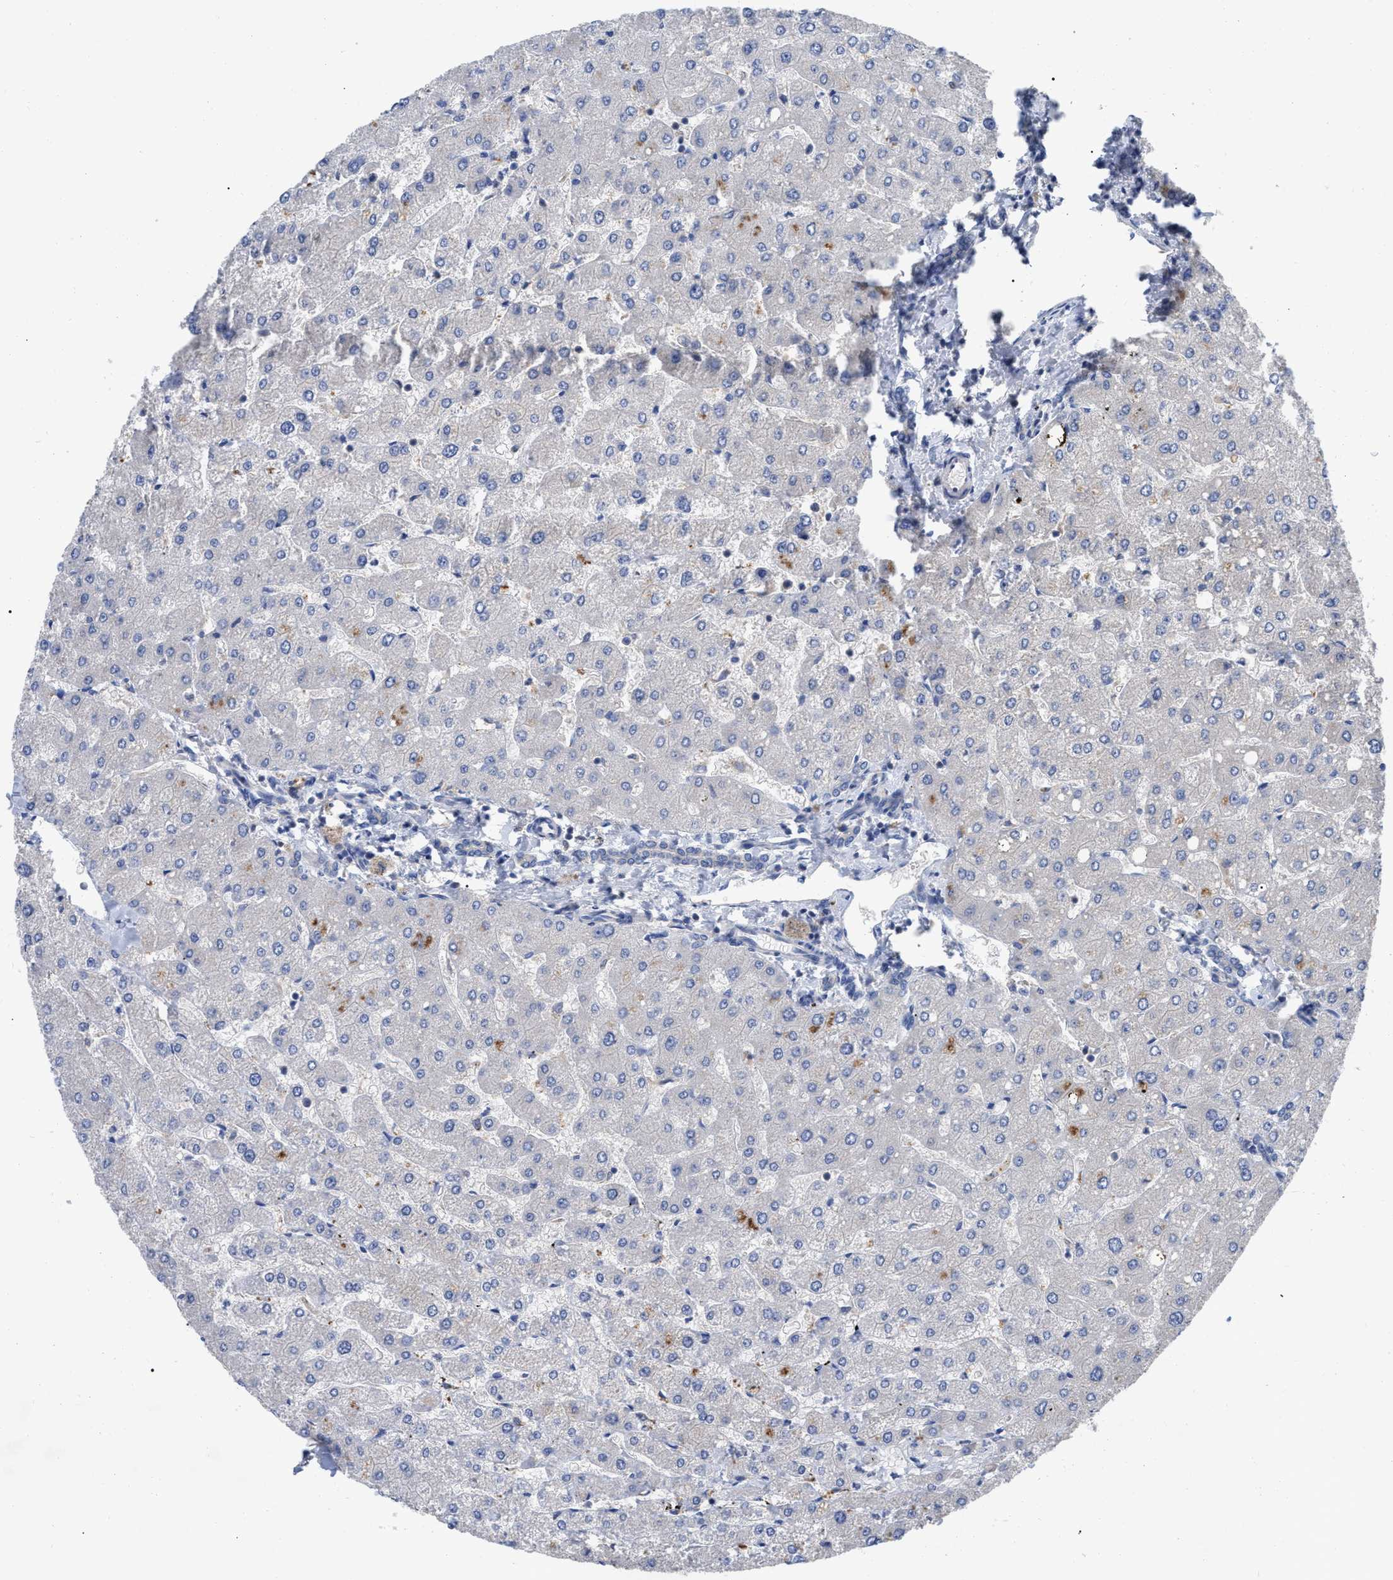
{"staining": {"intensity": "negative", "quantity": "none", "location": "none"}, "tissue": "liver", "cell_type": "Cholangiocytes", "image_type": "normal", "snomed": [{"axis": "morphology", "description": "Normal tissue, NOS"}, {"axis": "topography", "description": "Liver"}], "caption": "Immunohistochemical staining of unremarkable human liver reveals no significant expression in cholangiocytes. (DAB (3,3'-diaminobenzidine) immunohistochemistry (IHC) visualized using brightfield microscopy, high magnification).", "gene": "RAP1GDS1", "patient": {"sex": "male", "age": 55}}